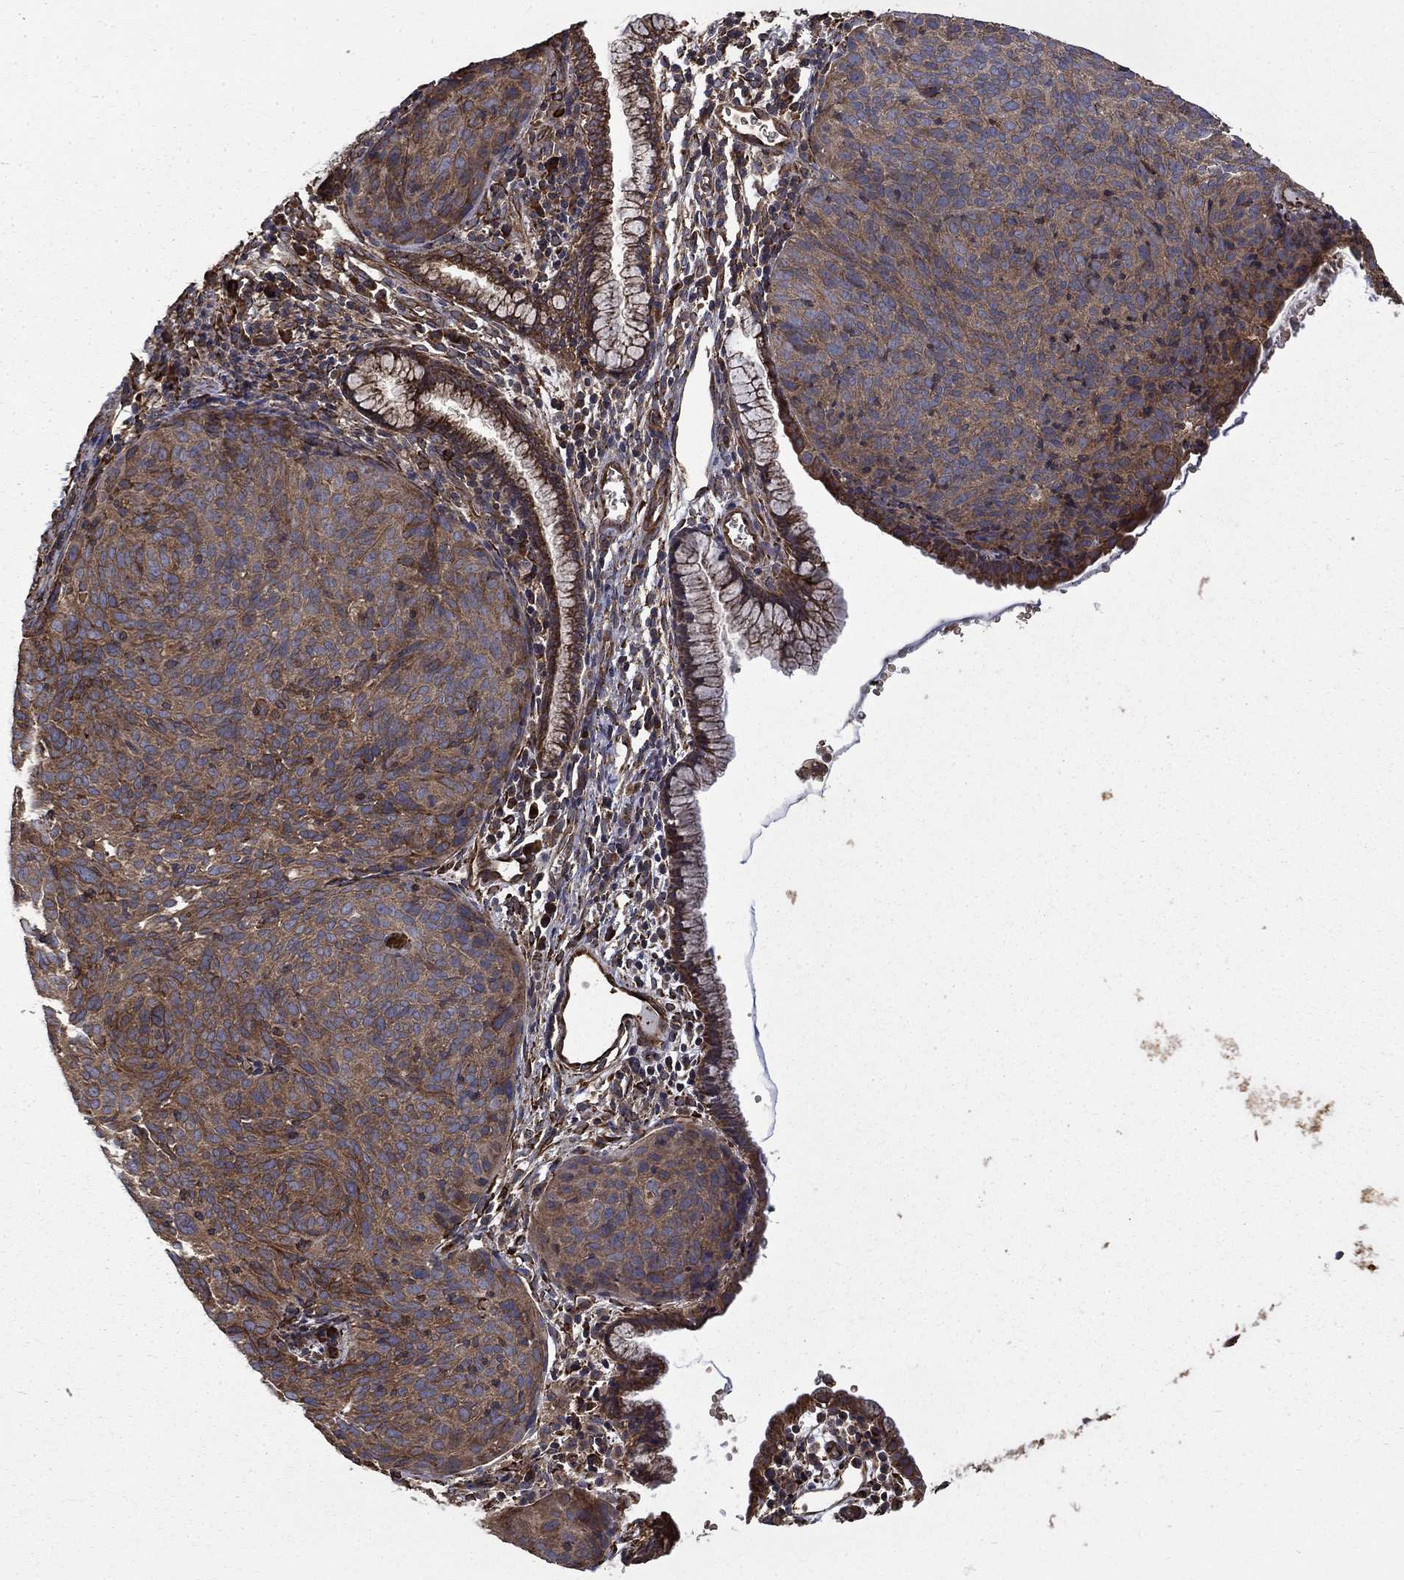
{"staining": {"intensity": "moderate", "quantity": ">75%", "location": "cytoplasmic/membranous"}, "tissue": "cervical cancer", "cell_type": "Tumor cells", "image_type": "cancer", "snomed": [{"axis": "morphology", "description": "Squamous cell carcinoma, NOS"}, {"axis": "topography", "description": "Cervix"}], "caption": "Tumor cells show medium levels of moderate cytoplasmic/membranous staining in about >75% of cells in cervical squamous cell carcinoma.", "gene": "CUTC", "patient": {"sex": "female", "age": 39}}